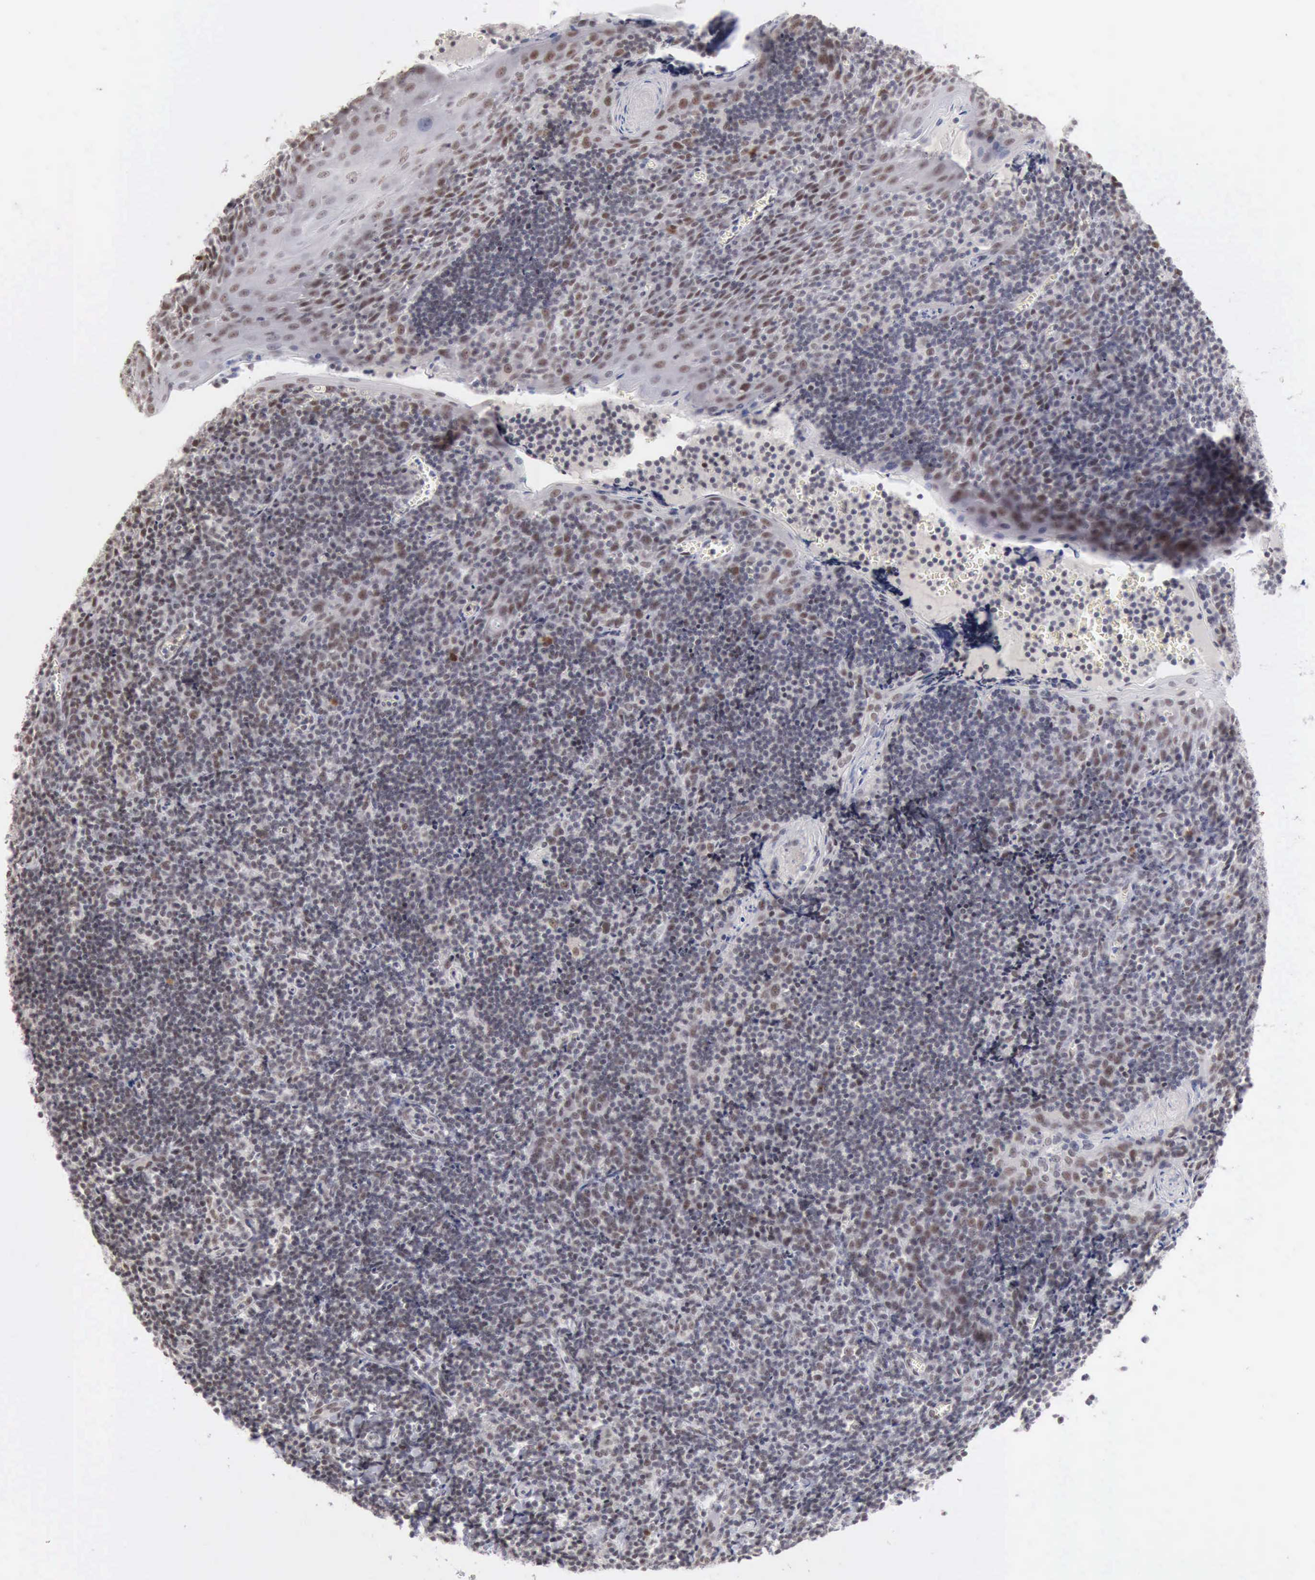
{"staining": {"intensity": "weak", "quantity": "<25%", "location": "nuclear"}, "tissue": "tonsil", "cell_type": "Germinal center cells", "image_type": "normal", "snomed": [{"axis": "morphology", "description": "Normal tissue, NOS"}, {"axis": "topography", "description": "Tonsil"}], "caption": "This photomicrograph is of benign tonsil stained with immunohistochemistry (IHC) to label a protein in brown with the nuclei are counter-stained blue. There is no positivity in germinal center cells.", "gene": "TAF1", "patient": {"sex": "male", "age": 20}}